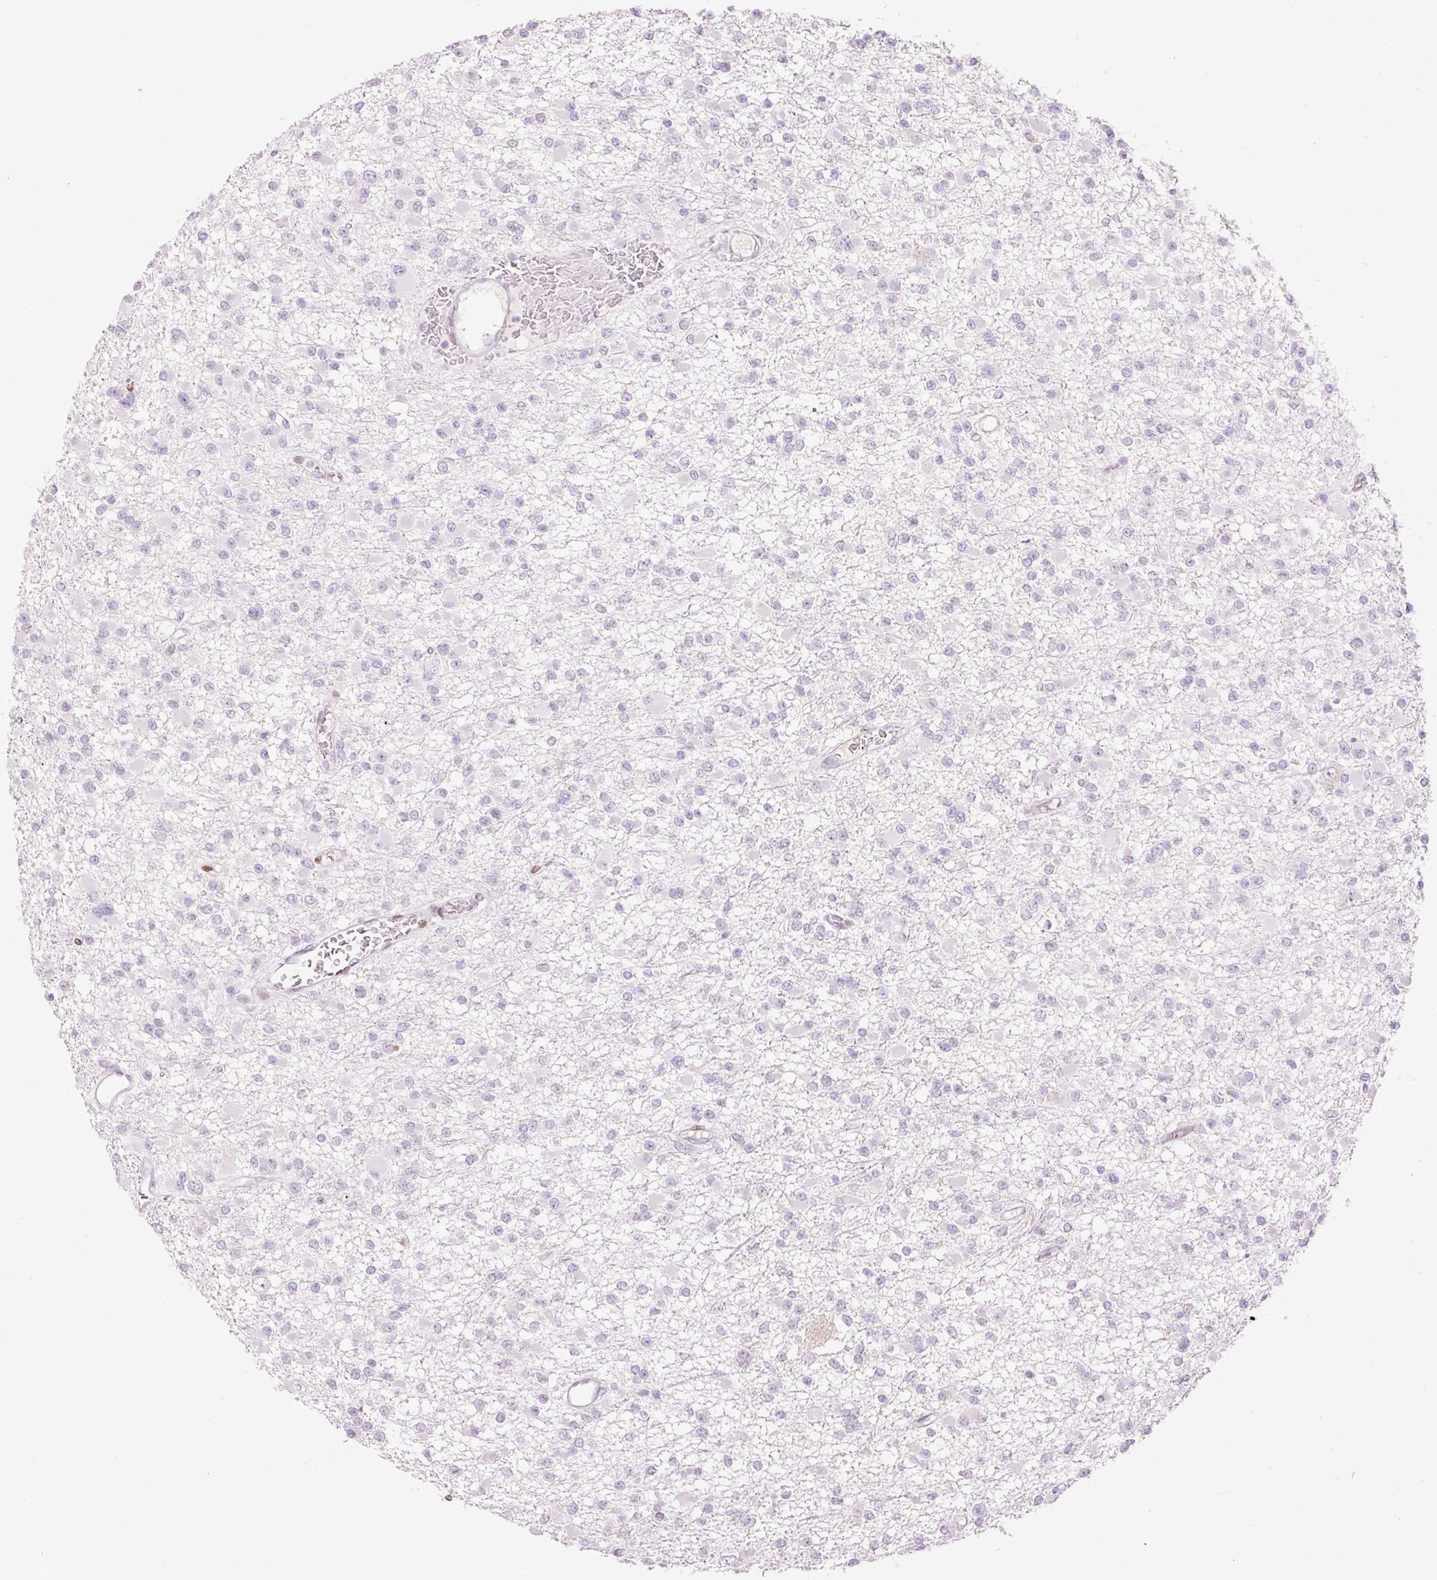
{"staining": {"intensity": "negative", "quantity": "none", "location": "none"}, "tissue": "glioma", "cell_type": "Tumor cells", "image_type": "cancer", "snomed": [{"axis": "morphology", "description": "Glioma, malignant, Low grade"}, {"axis": "topography", "description": "Brain"}], "caption": "DAB immunohistochemical staining of low-grade glioma (malignant) demonstrates no significant positivity in tumor cells. The staining was performed using DAB to visualize the protein expression in brown, while the nuclei were stained in blue with hematoxylin (Magnification: 20x).", "gene": "TMEM177", "patient": {"sex": "female", "age": 22}}